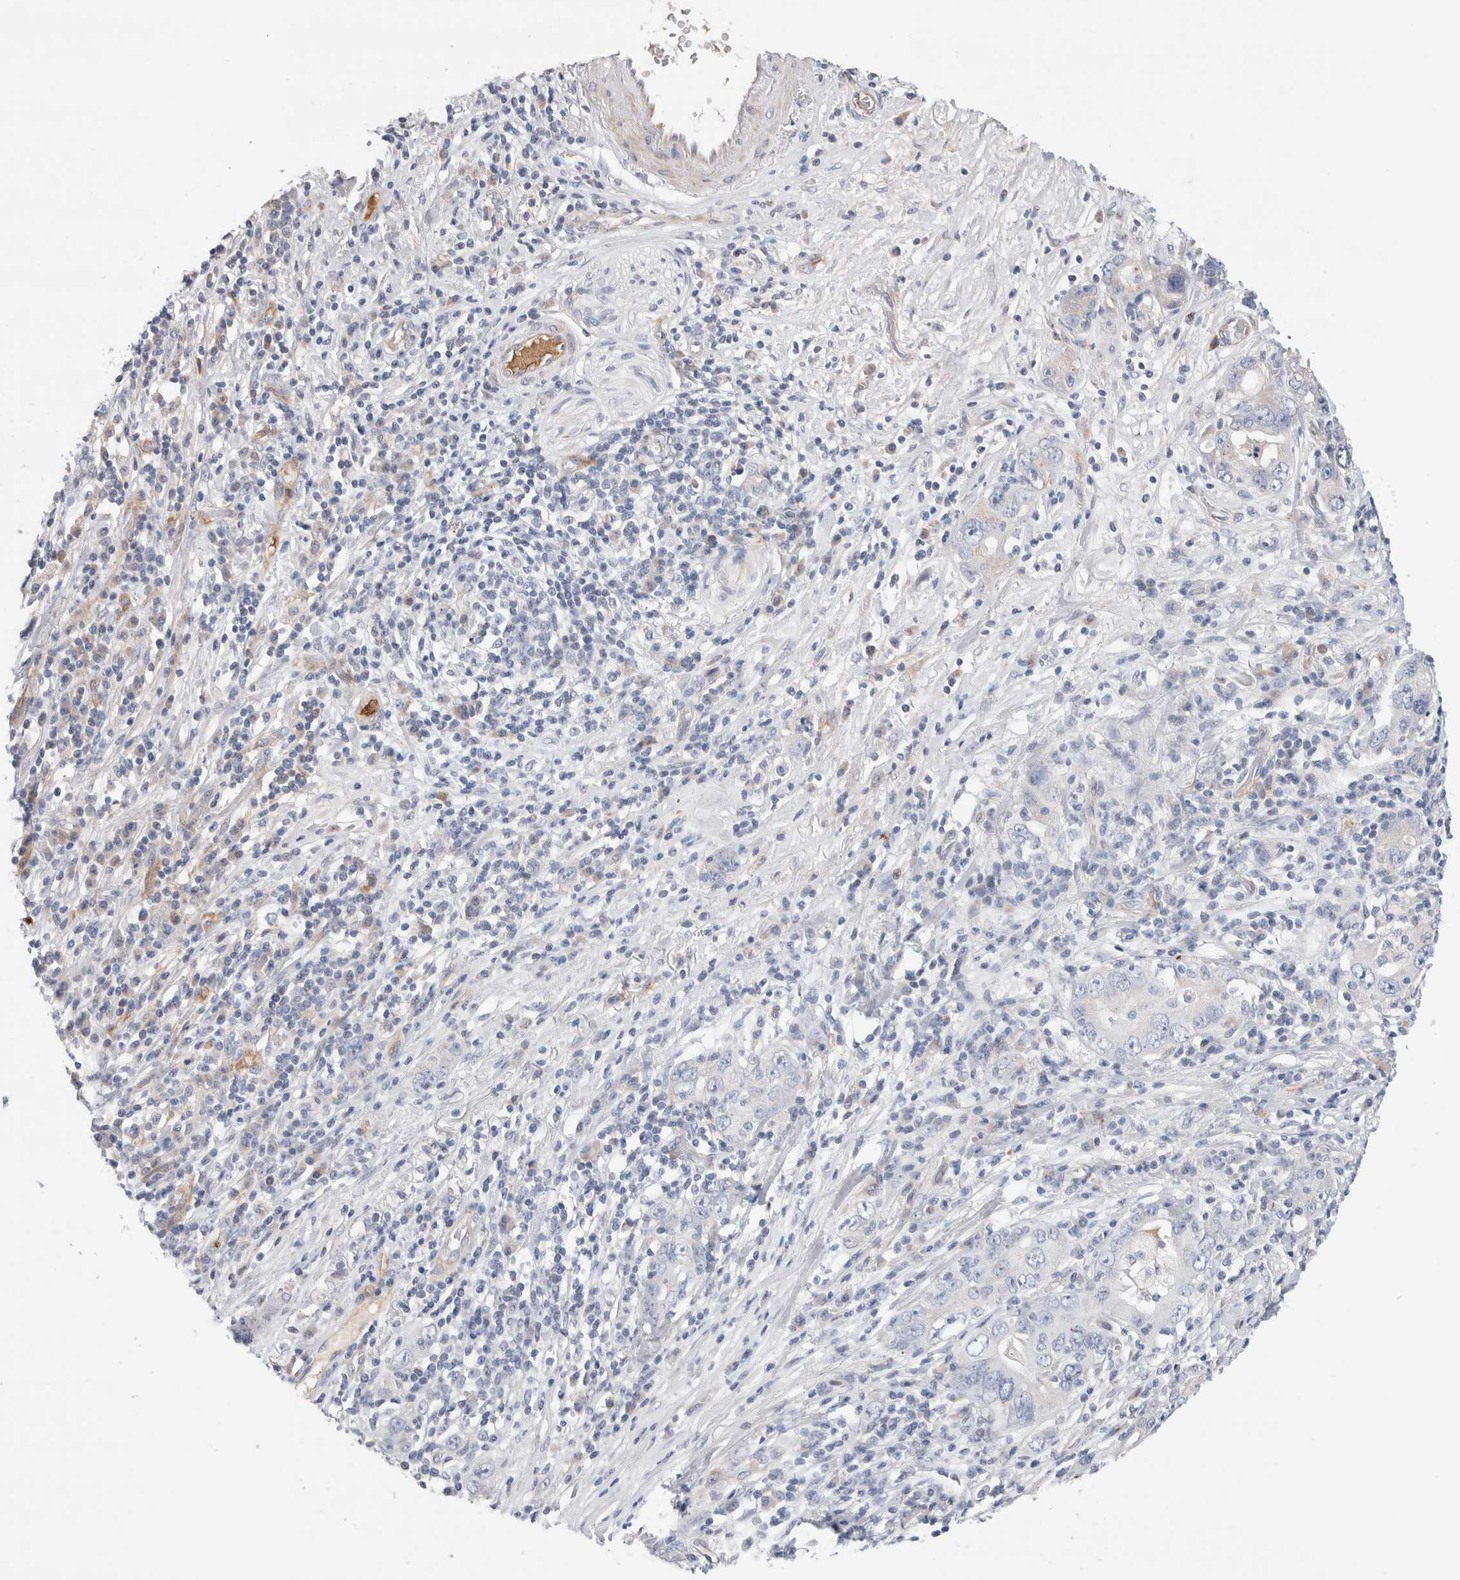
{"staining": {"intensity": "negative", "quantity": "none", "location": "none"}, "tissue": "stomach cancer", "cell_type": "Tumor cells", "image_type": "cancer", "snomed": [{"axis": "morphology", "description": "Adenocarcinoma, NOS"}, {"axis": "topography", "description": "Stomach, lower"}], "caption": "A micrograph of human adenocarcinoma (stomach) is negative for staining in tumor cells. (DAB (3,3'-diaminobenzidine) immunohistochemistry (IHC), high magnification).", "gene": "ECHDC2", "patient": {"sex": "female", "age": 93}}